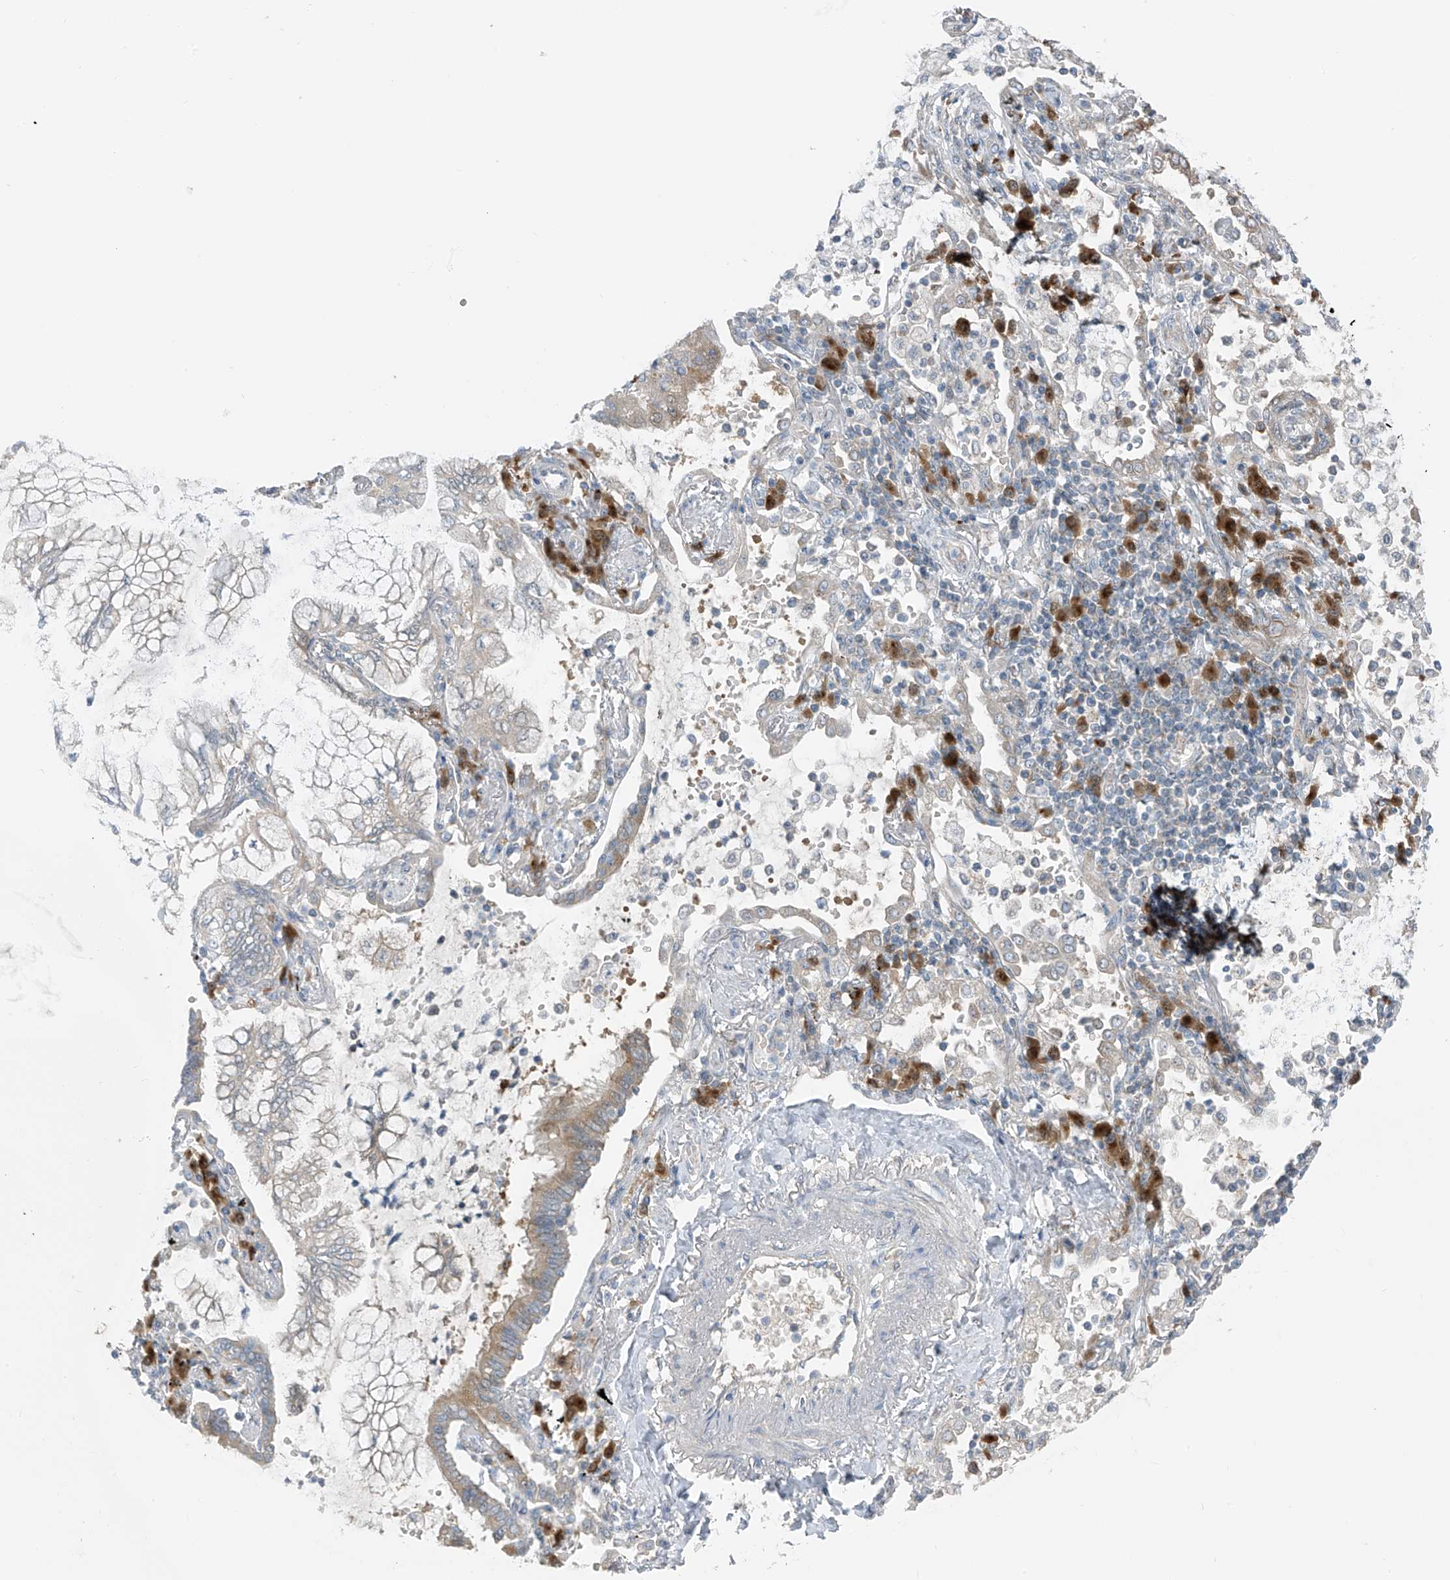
{"staining": {"intensity": "negative", "quantity": "none", "location": "none"}, "tissue": "lung cancer", "cell_type": "Tumor cells", "image_type": "cancer", "snomed": [{"axis": "morphology", "description": "Adenocarcinoma, NOS"}, {"axis": "topography", "description": "Lung"}], "caption": "Photomicrograph shows no significant protein expression in tumor cells of lung adenocarcinoma.", "gene": "SLC12A6", "patient": {"sex": "female", "age": 70}}